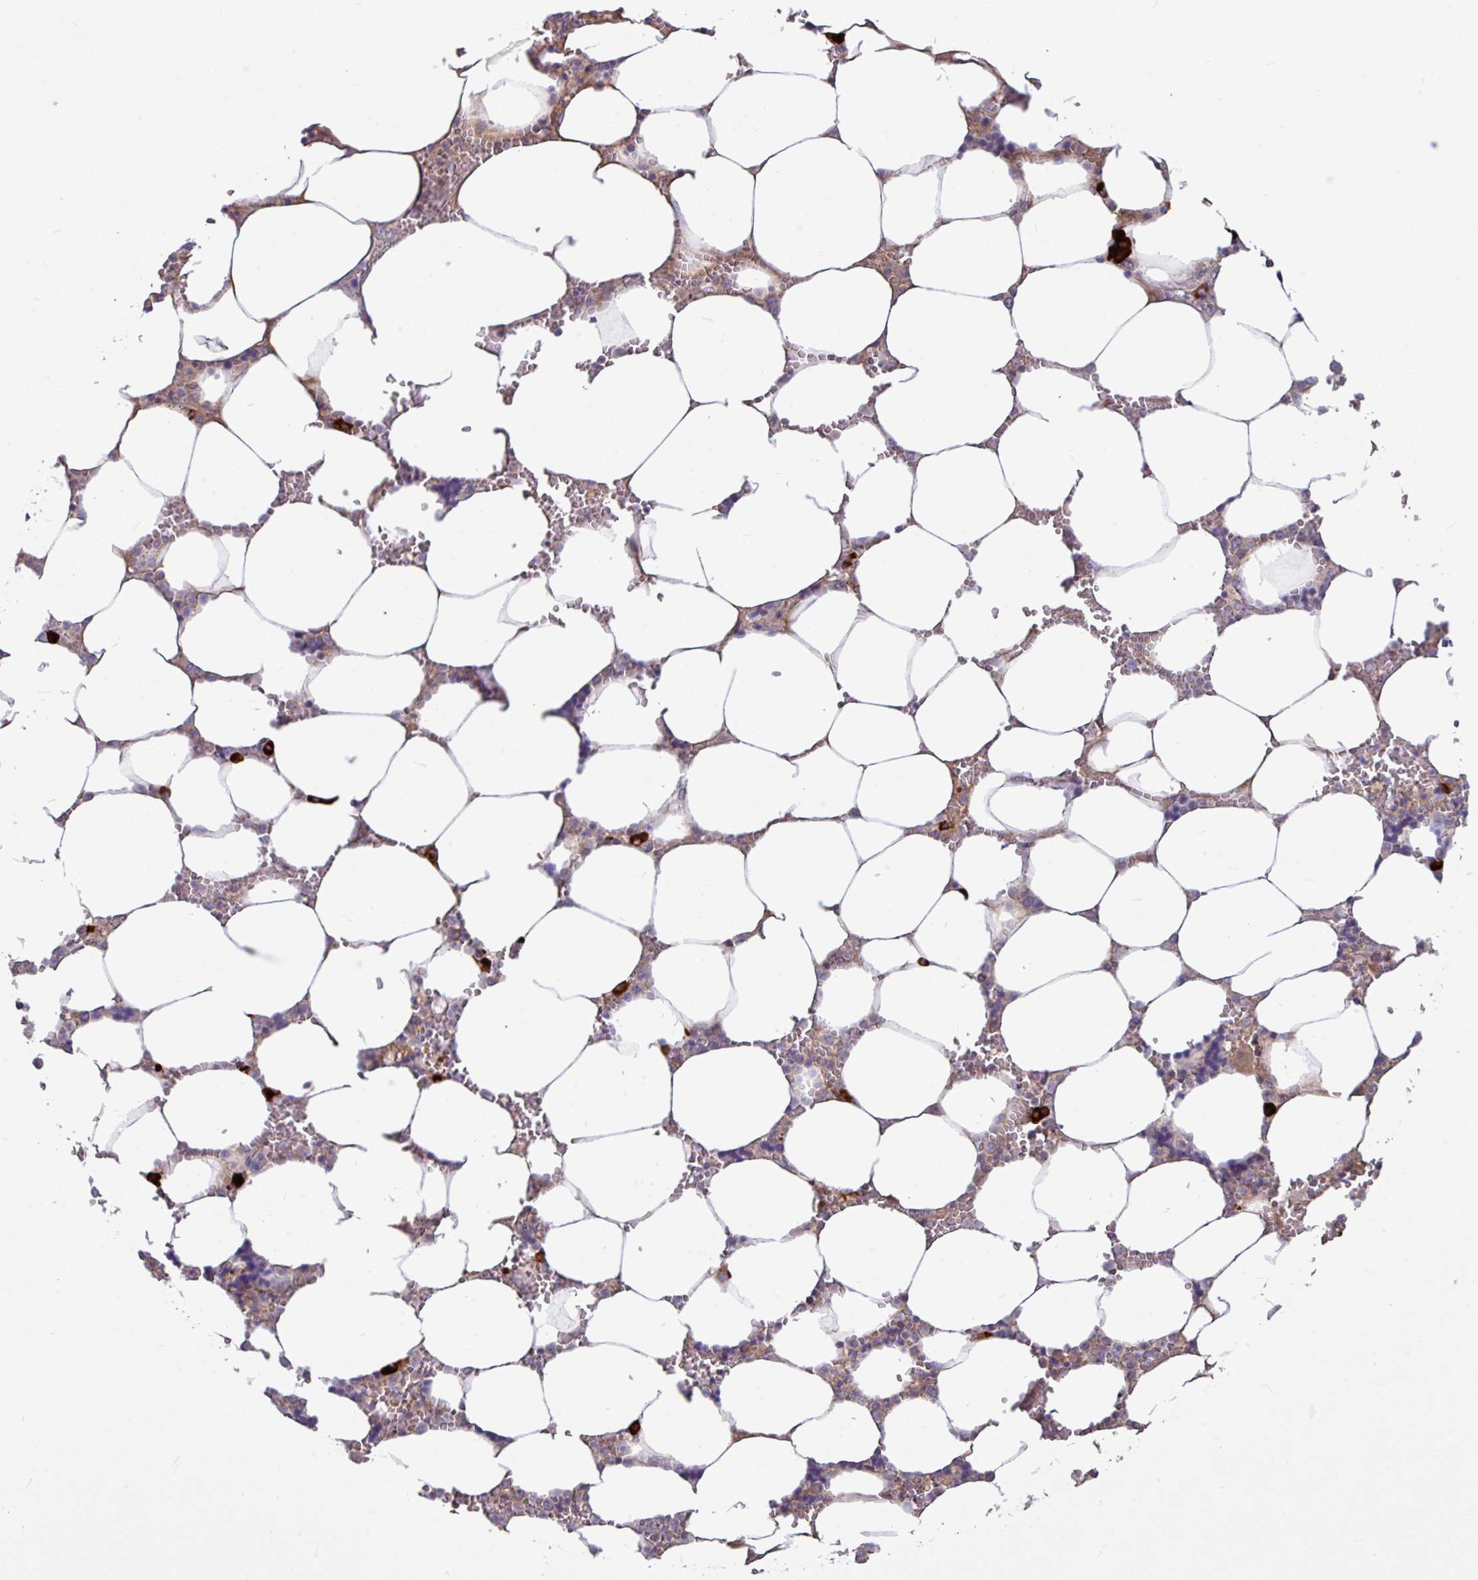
{"staining": {"intensity": "strong", "quantity": "<25%", "location": "cytoplasmic/membranous"}, "tissue": "bone marrow", "cell_type": "Hematopoietic cells", "image_type": "normal", "snomed": [{"axis": "morphology", "description": "Normal tissue, NOS"}, {"axis": "topography", "description": "Bone marrow"}], "caption": "Protein analysis of benign bone marrow demonstrates strong cytoplasmic/membranous positivity in about <25% of hematopoietic cells. The protein of interest is shown in brown color, while the nuclei are stained blue.", "gene": "B4GALNT4", "patient": {"sex": "male", "age": 64}}